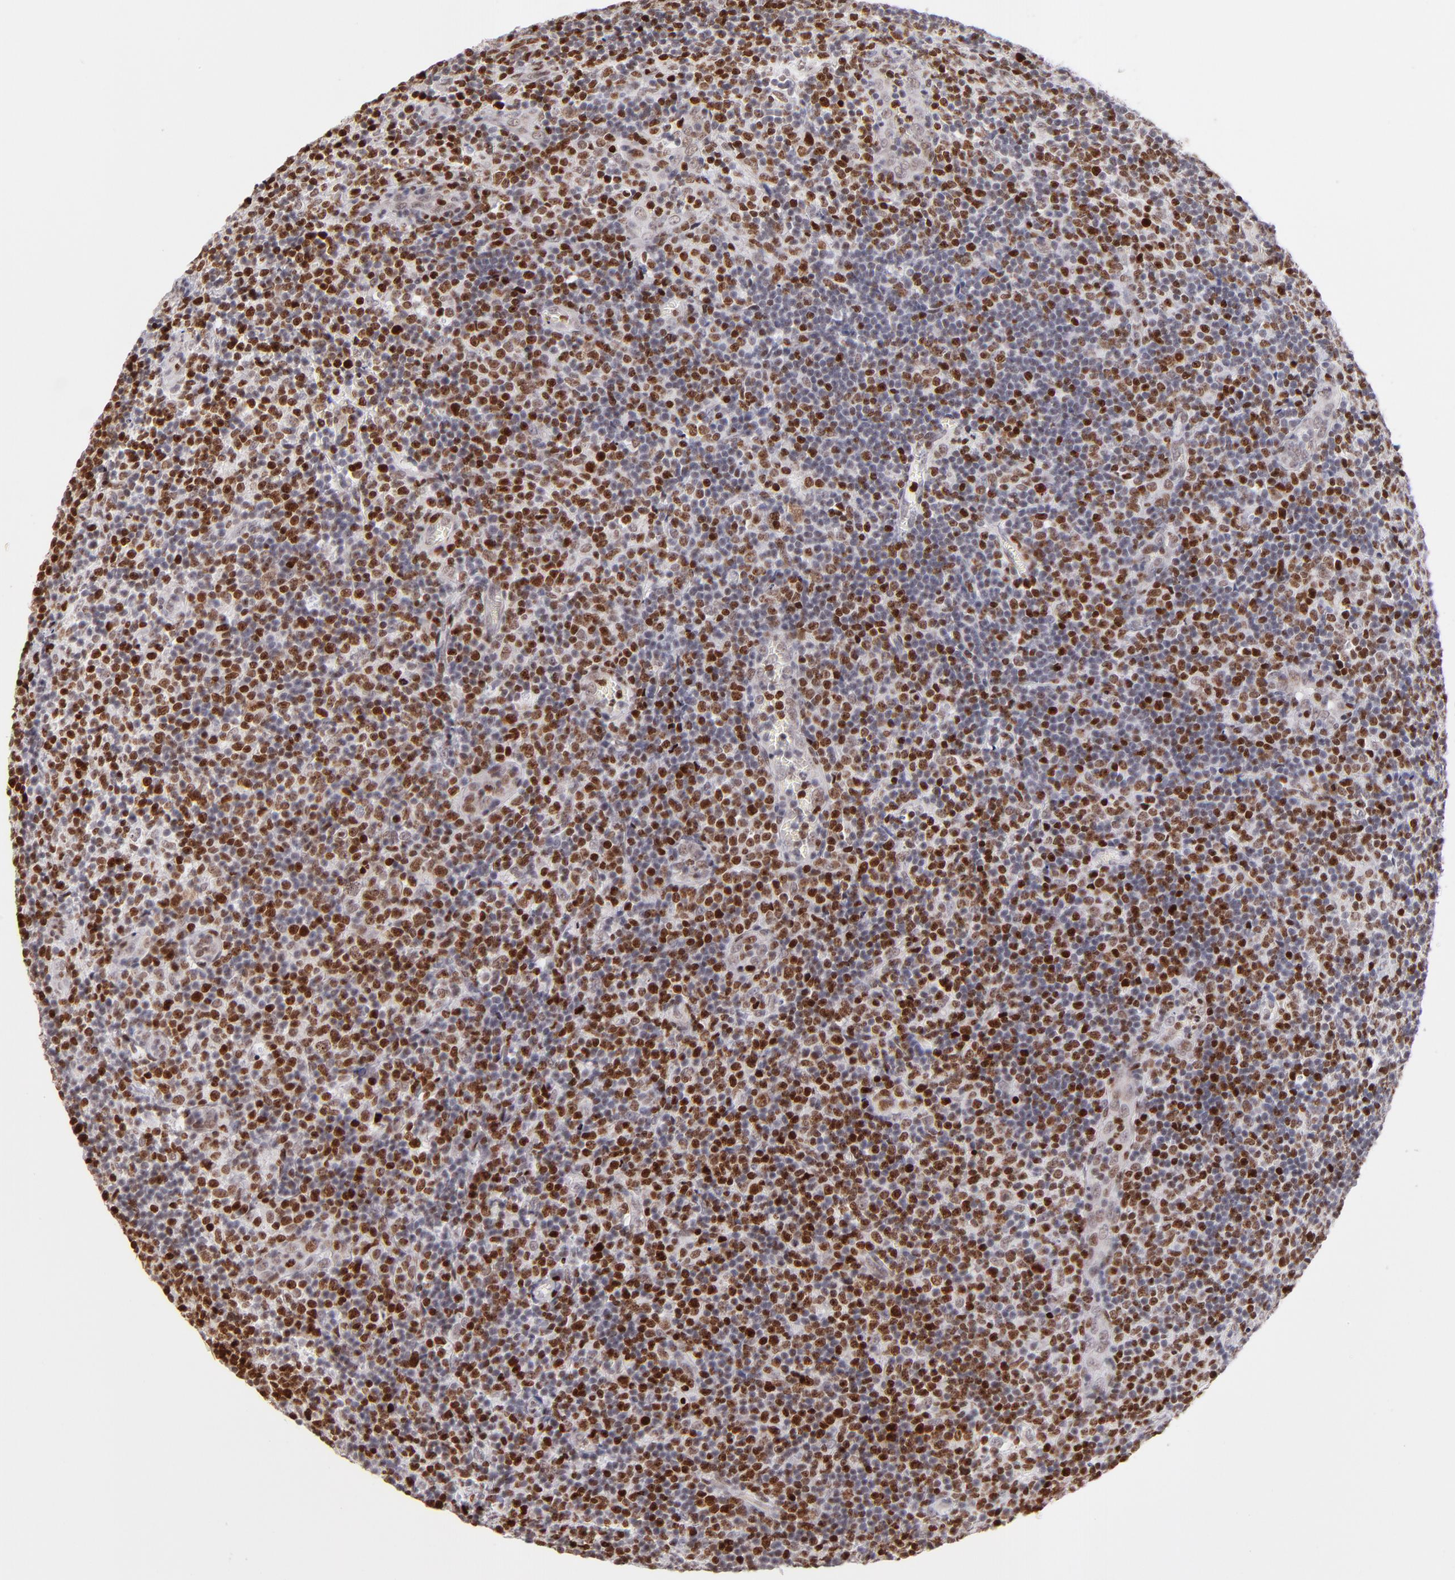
{"staining": {"intensity": "strong", "quantity": ">75%", "location": "nuclear"}, "tissue": "lymphoma", "cell_type": "Tumor cells", "image_type": "cancer", "snomed": [{"axis": "morphology", "description": "Malignant lymphoma, non-Hodgkin's type, Low grade"}, {"axis": "topography", "description": "Lymph node"}], "caption": "Immunohistochemical staining of human lymphoma demonstrates strong nuclear protein expression in about >75% of tumor cells.", "gene": "POLA1", "patient": {"sex": "male", "age": 74}}